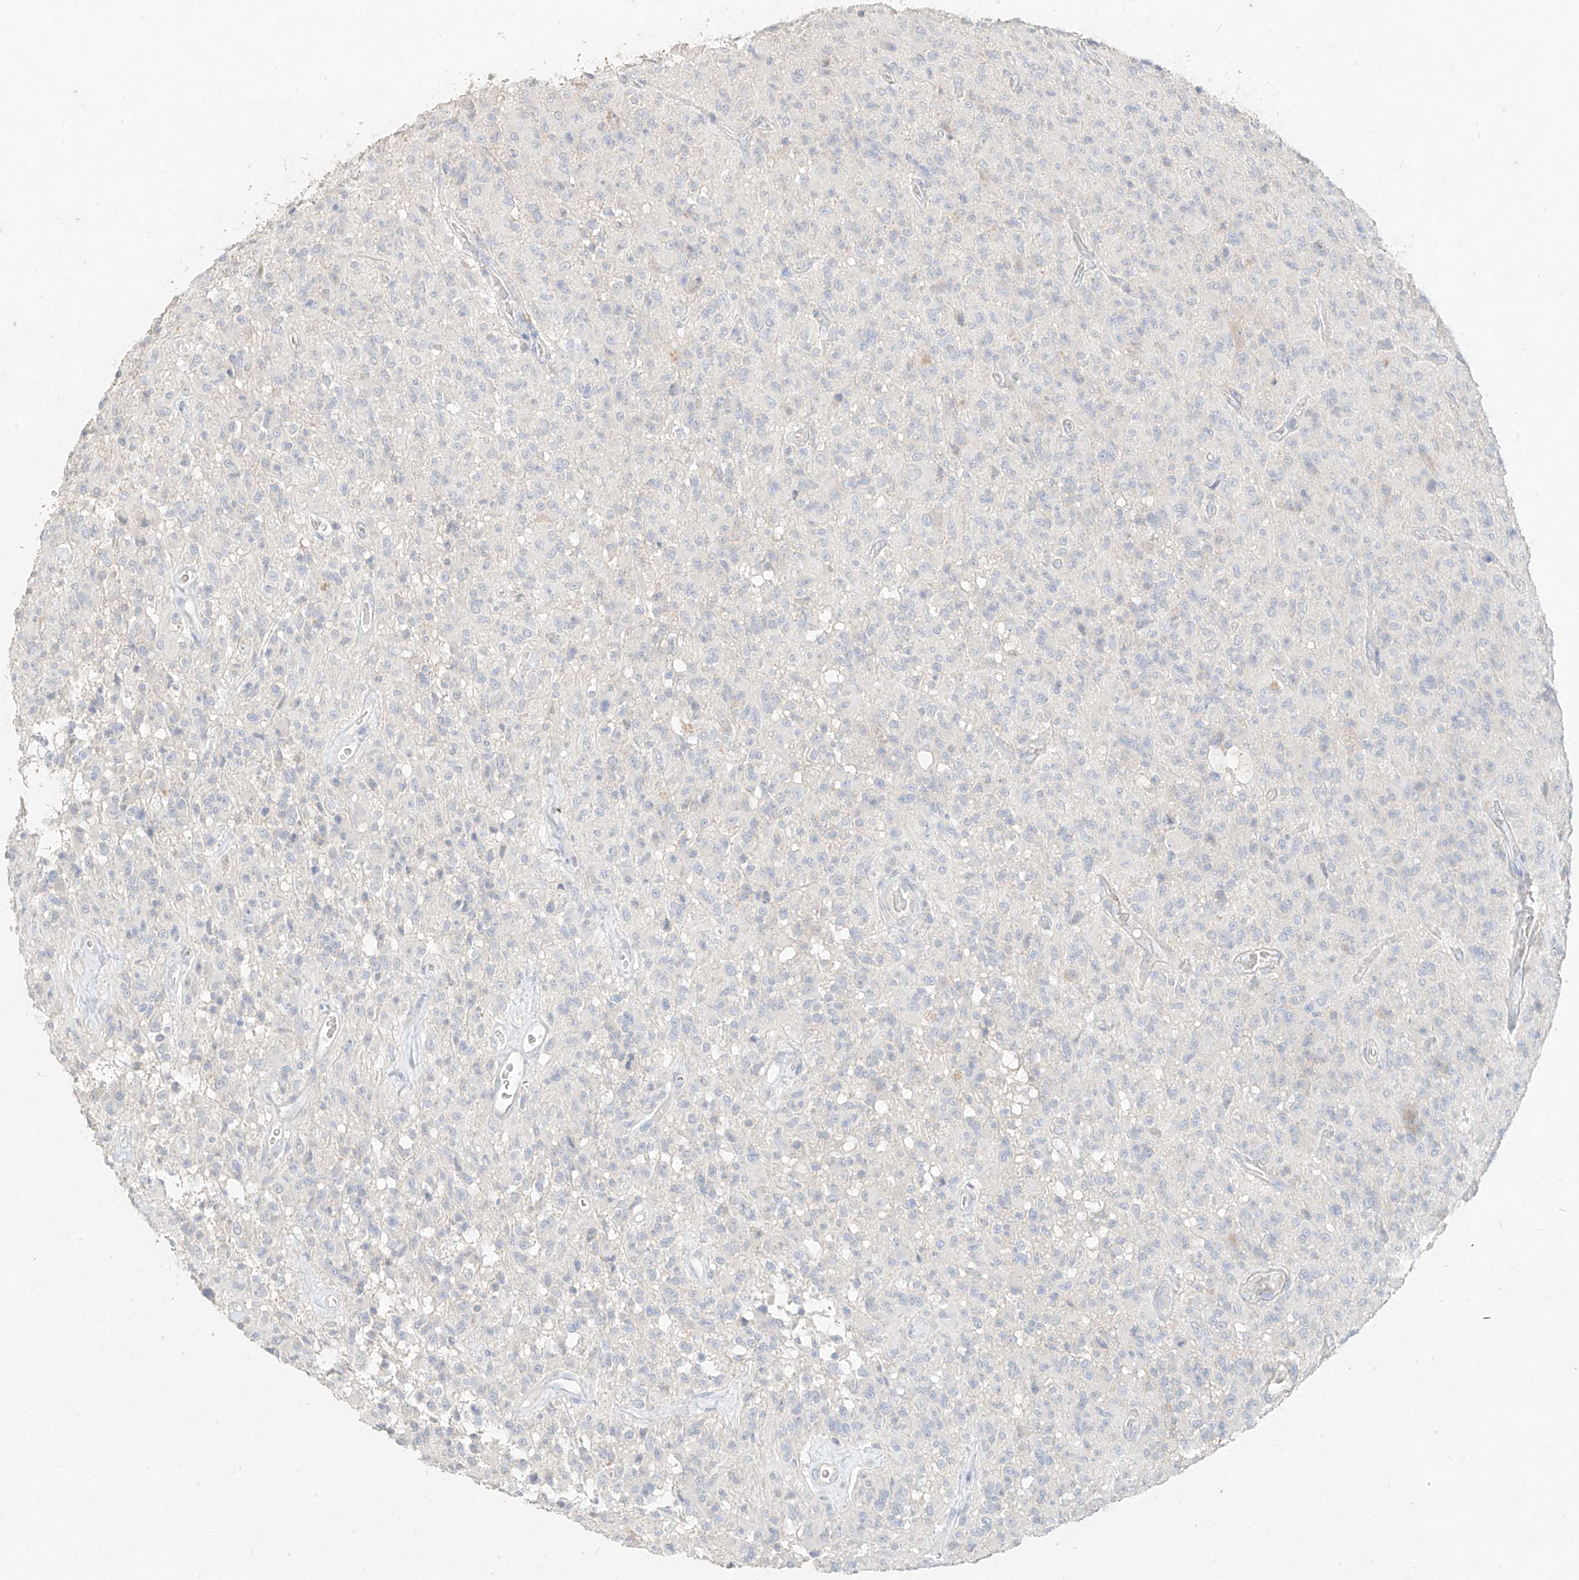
{"staining": {"intensity": "negative", "quantity": "none", "location": "none"}, "tissue": "glioma", "cell_type": "Tumor cells", "image_type": "cancer", "snomed": [{"axis": "morphology", "description": "Glioma, malignant, High grade"}, {"axis": "topography", "description": "Brain"}], "caption": "This is an immunohistochemistry (IHC) photomicrograph of high-grade glioma (malignant). There is no staining in tumor cells.", "gene": "ZZEF1", "patient": {"sex": "female", "age": 57}}